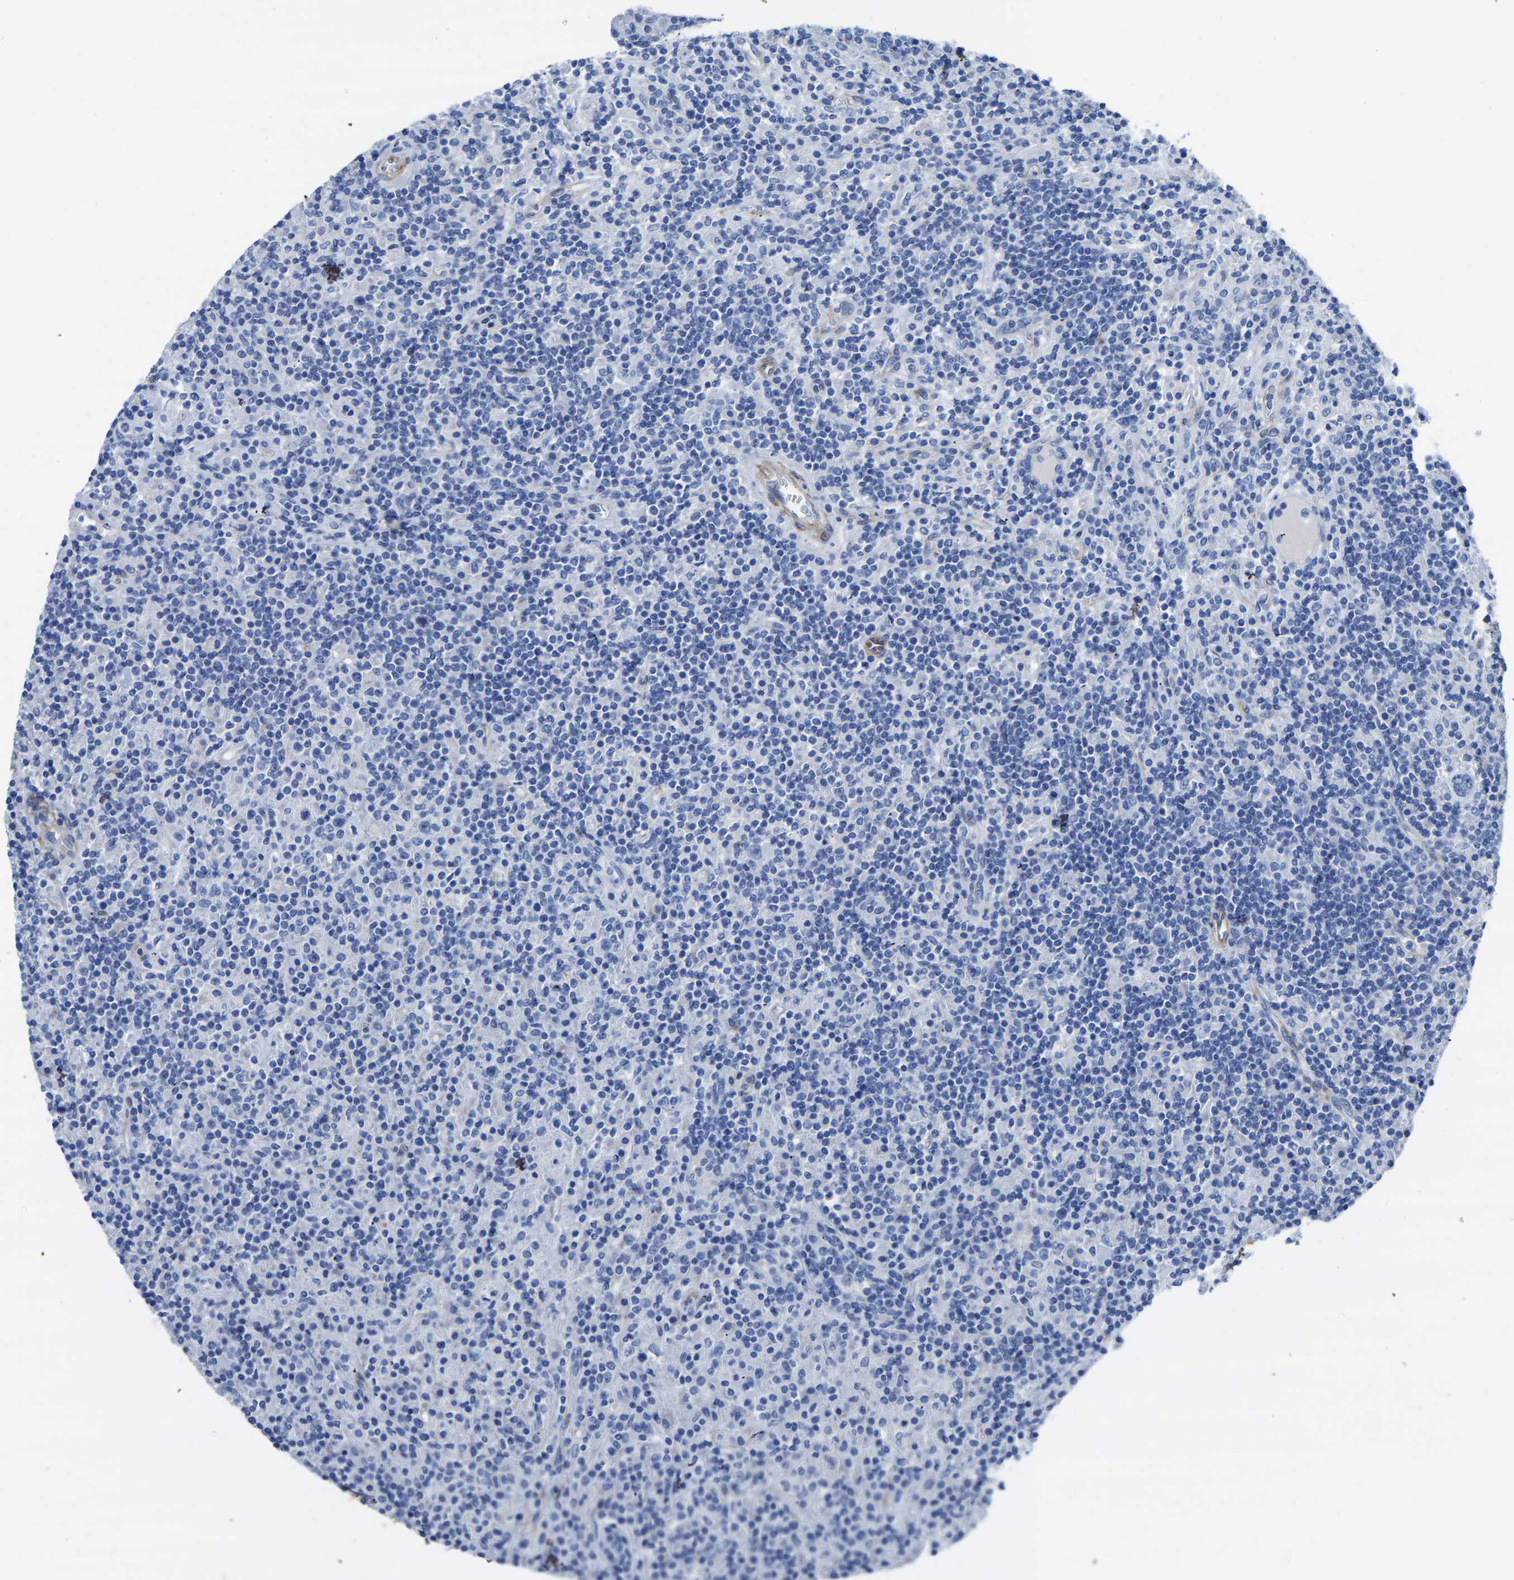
{"staining": {"intensity": "negative", "quantity": "none", "location": "none"}, "tissue": "lymphoma", "cell_type": "Tumor cells", "image_type": "cancer", "snomed": [{"axis": "morphology", "description": "Hodgkin's disease, NOS"}, {"axis": "topography", "description": "Lymph node"}], "caption": "Immunohistochemistry (IHC) photomicrograph of Hodgkin's disease stained for a protein (brown), which shows no expression in tumor cells. (Immunohistochemistry, brightfield microscopy, high magnification).", "gene": "SLC45A3", "patient": {"sex": "male", "age": 70}}